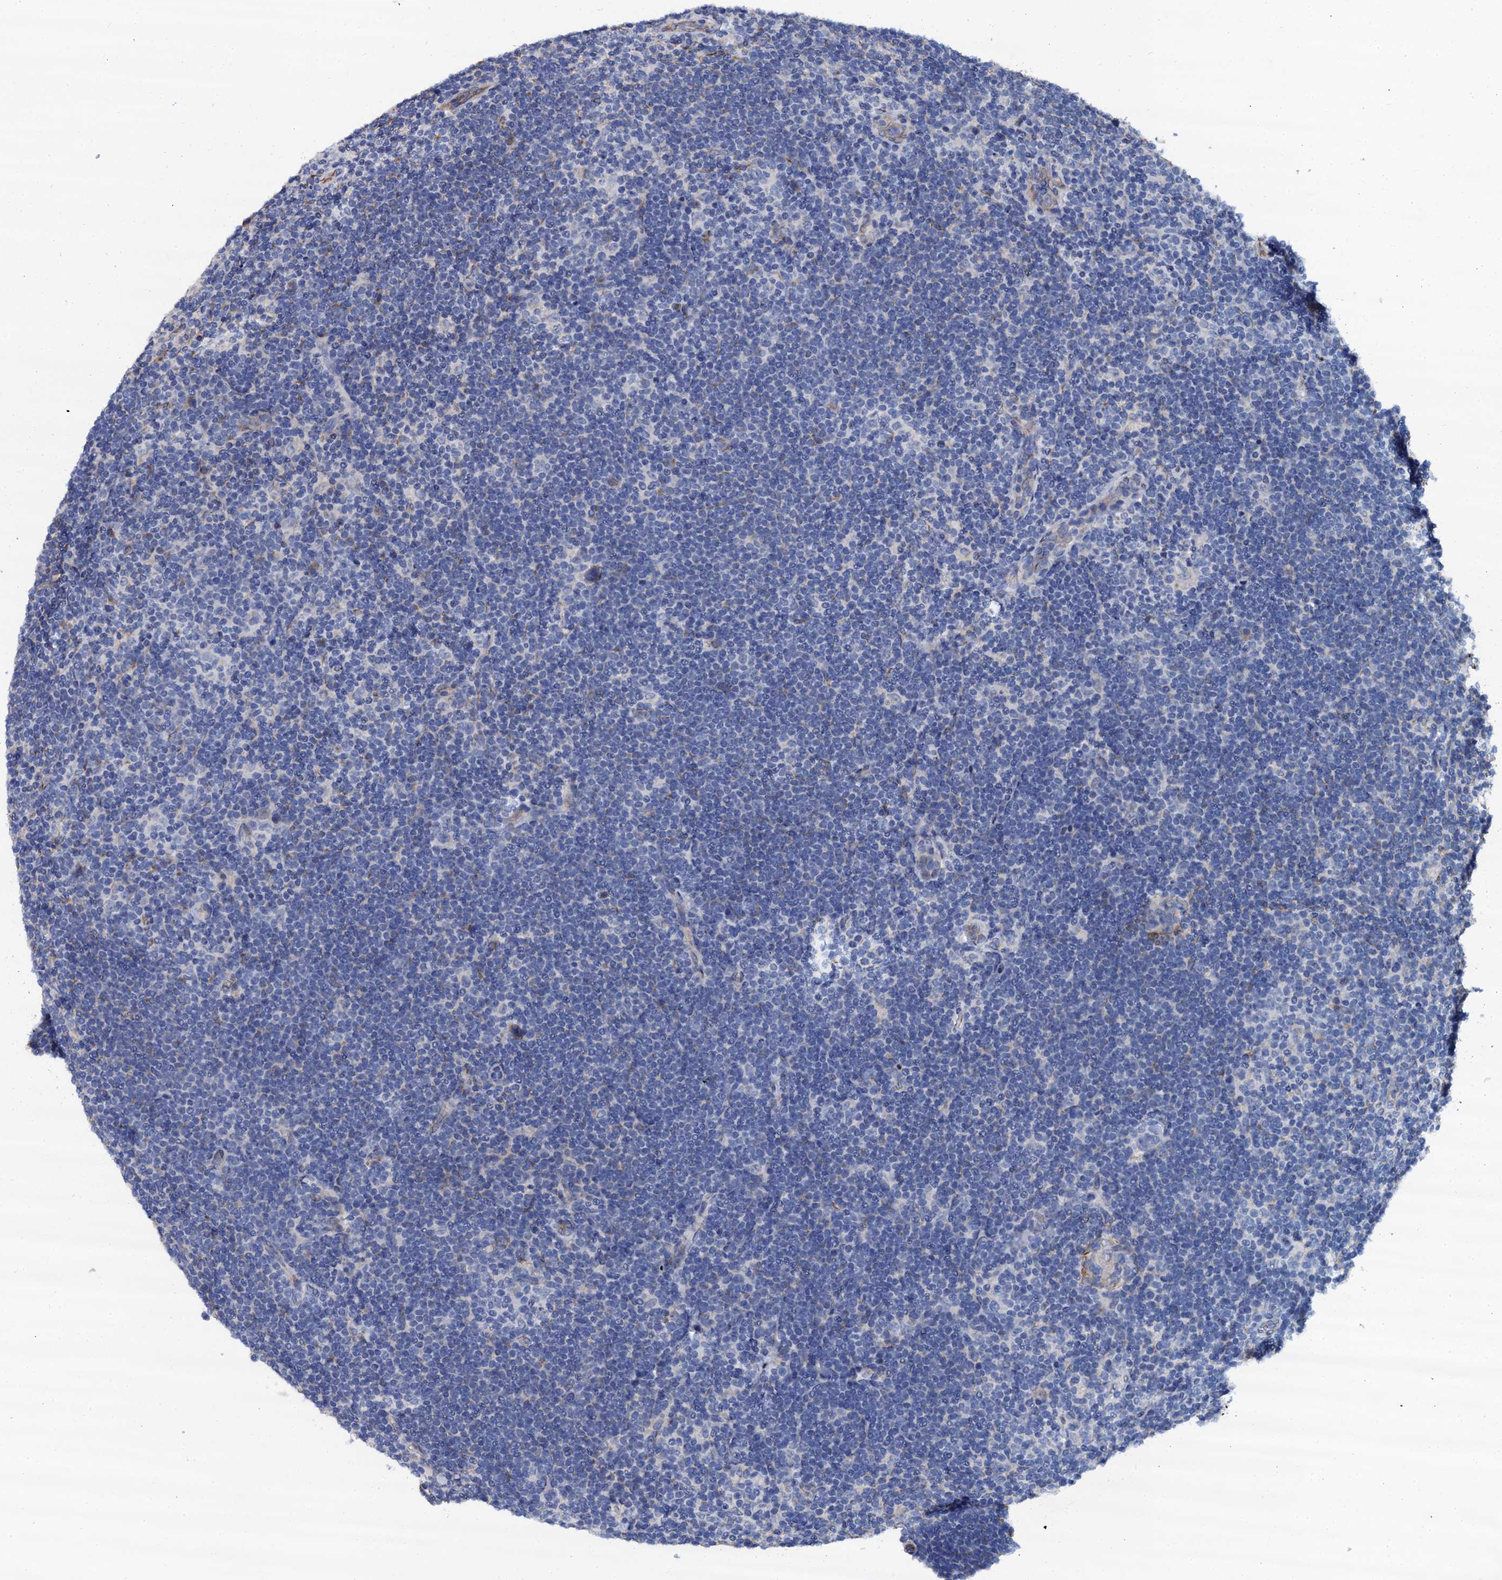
{"staining": {"intensity": "negative", "quantity": "none", "location": "none"}, "tissue": "lymphoma", "cell_type": "Tumor cells", "image_type": "cancer", "snomed": [{"axis": "morphology", "description": "Hodgkin's disease, NOS"}, {"axis": "topography", "description": "Lymph node"}], "caption": "IHC micrograph of human Hodgkin's disease stained for a protein (brown), which demonstrates no expression in tumor cells.", "gene": "AKAP3", "patient": {"sex": "female", "age": 57}}